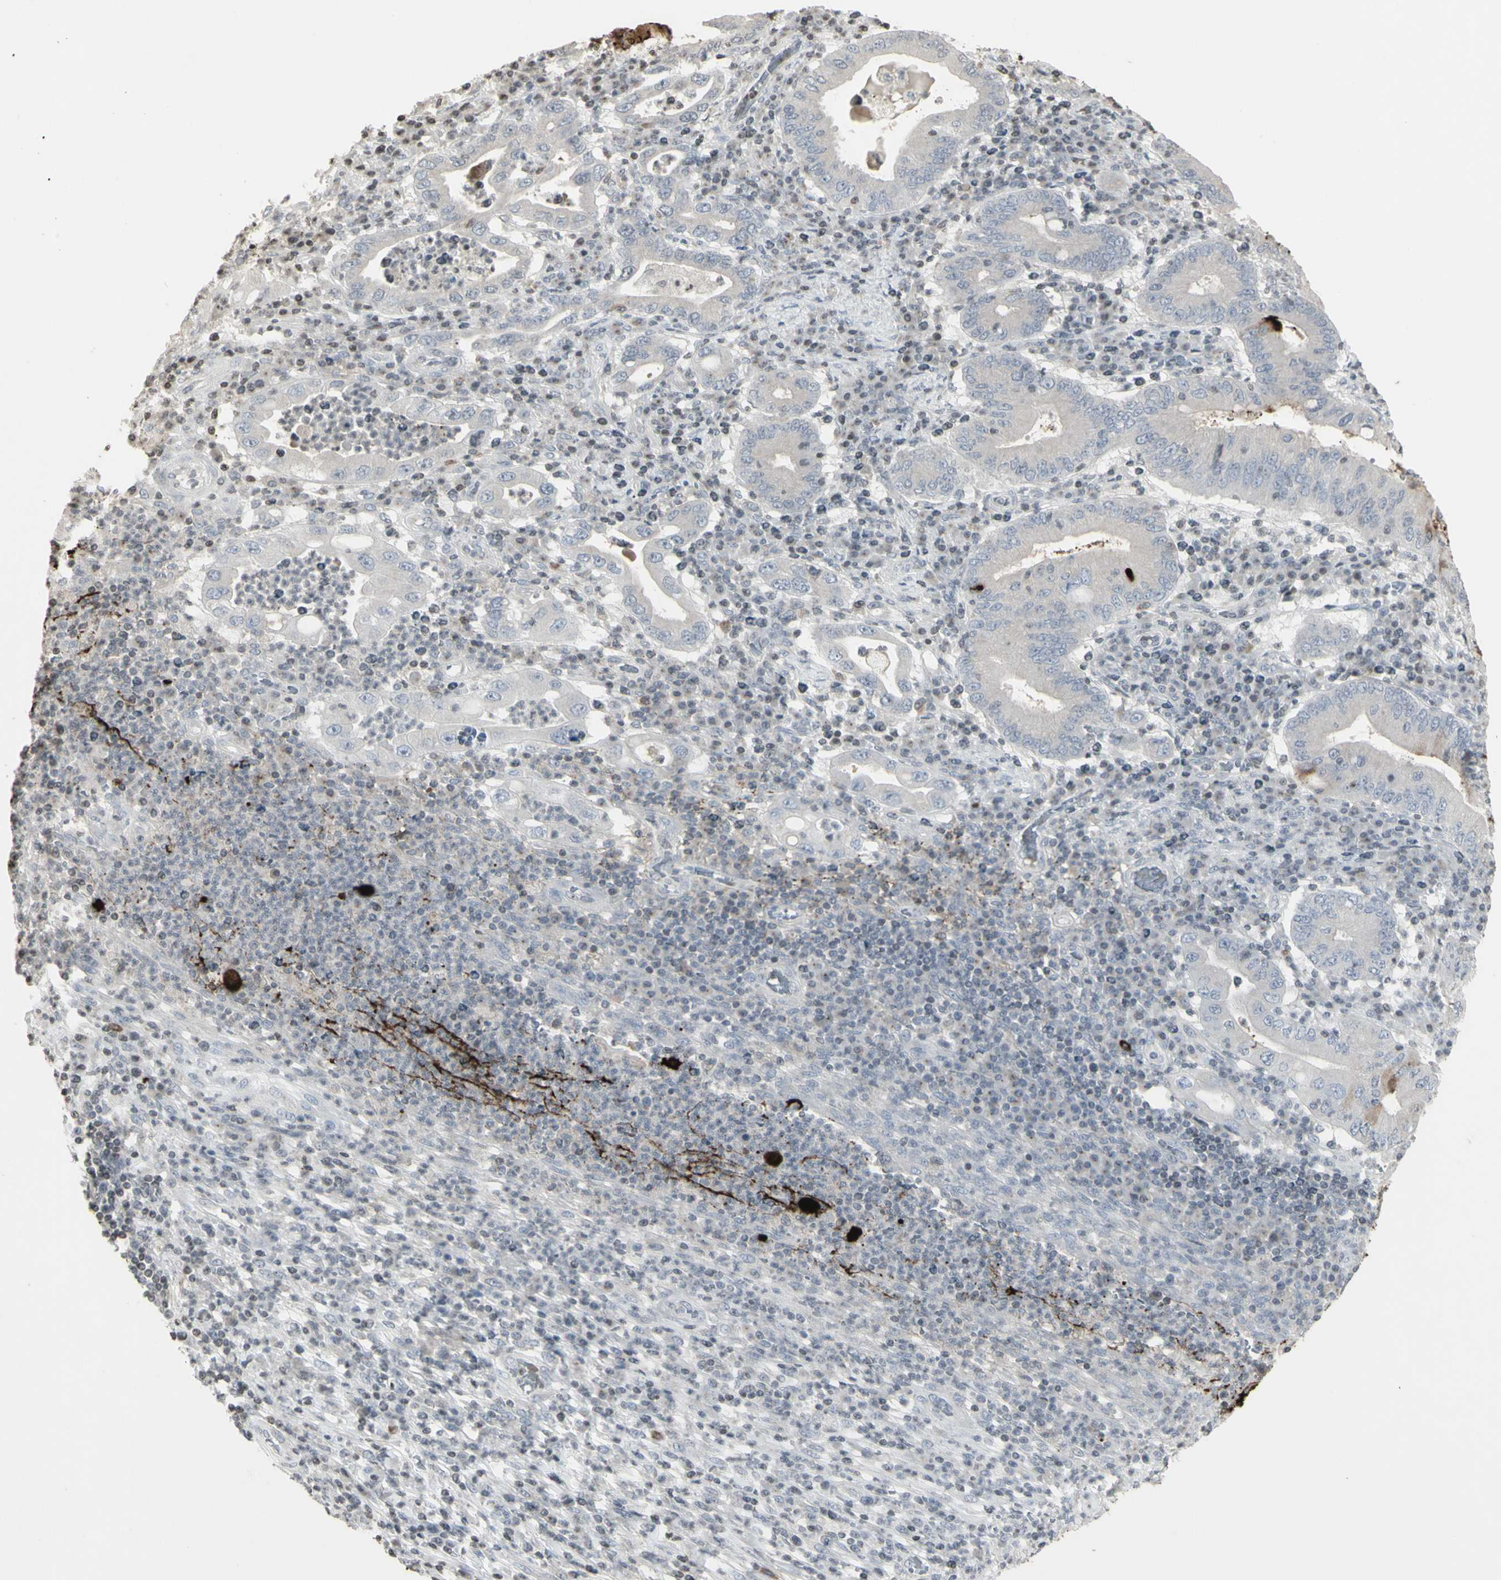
{"staining": {"intensity": "negative", "quantity": "none", "location": "none"}, "tissue": "stomach cancer", "cell_type": "Tumor cells", "image_type": "cancer", "snomed": [{"axis": "morphology", "description": "Normal tissue, NOS"}, {"axis": "morphology", "description": "Adenocarcinoma, NOS"}, {"axis": "topography", "description": "Esophagus"}, {"axis": "topography", "description": "Stomach, upper"}, {"axis": "topography", "description": "Peripheral nerve tissue"}], "caption": "Histopathology image shows no protein expression in tumor cells of stomach cancer (adenocarcinoma) tissue. (DAB (3,3'-diaminobenzidine) immunohistochemistry visualized using brightfield microscopy, high magnification).", "gene": "MUC5AC", "patient": {"sex": "male", "age": 62}}